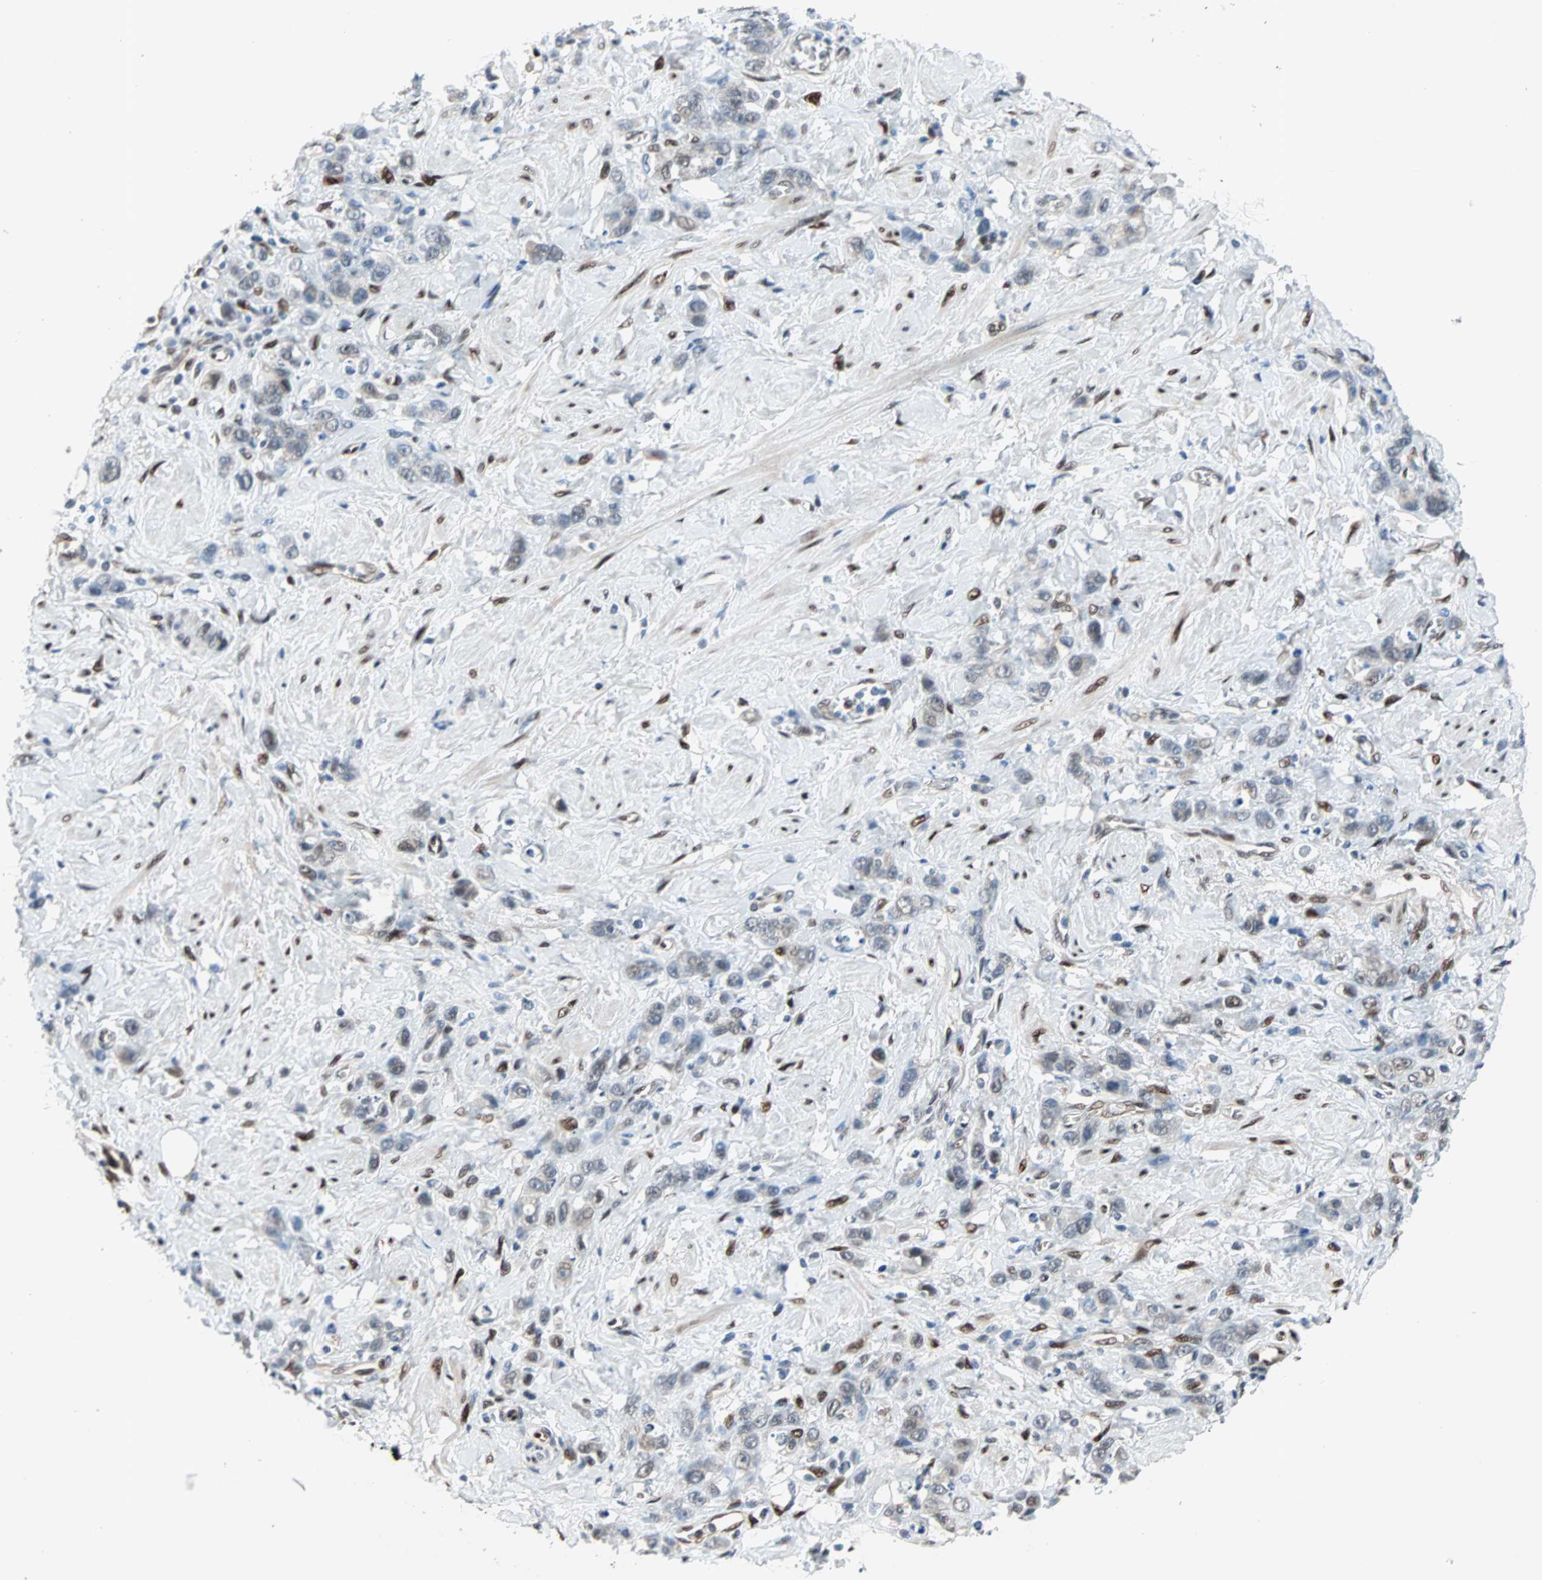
{"staining": {"intensity": "moderate", "quantity": ">75%", "location": "cytoplasmic/membranous,nuclear"}, "tissue": "stomach cancer", "cell_type": "Tumor cells", "image_type": "cancer", "snomed": [{"axis": "morphology", "description": "Adenocarcinoma, NOS"}, {"axis": "topography", "description": "Stomach"}], "caption": "Moderate cytoplasmic/membranous and nuclear staining for a protein is seen in about >75% of tumor cells of stomach cancer (adenocarcinoma) using immunohistochemistry (IHC).", "gene": "WWTR1", "patient": {"sex": "male", "age": 82}}